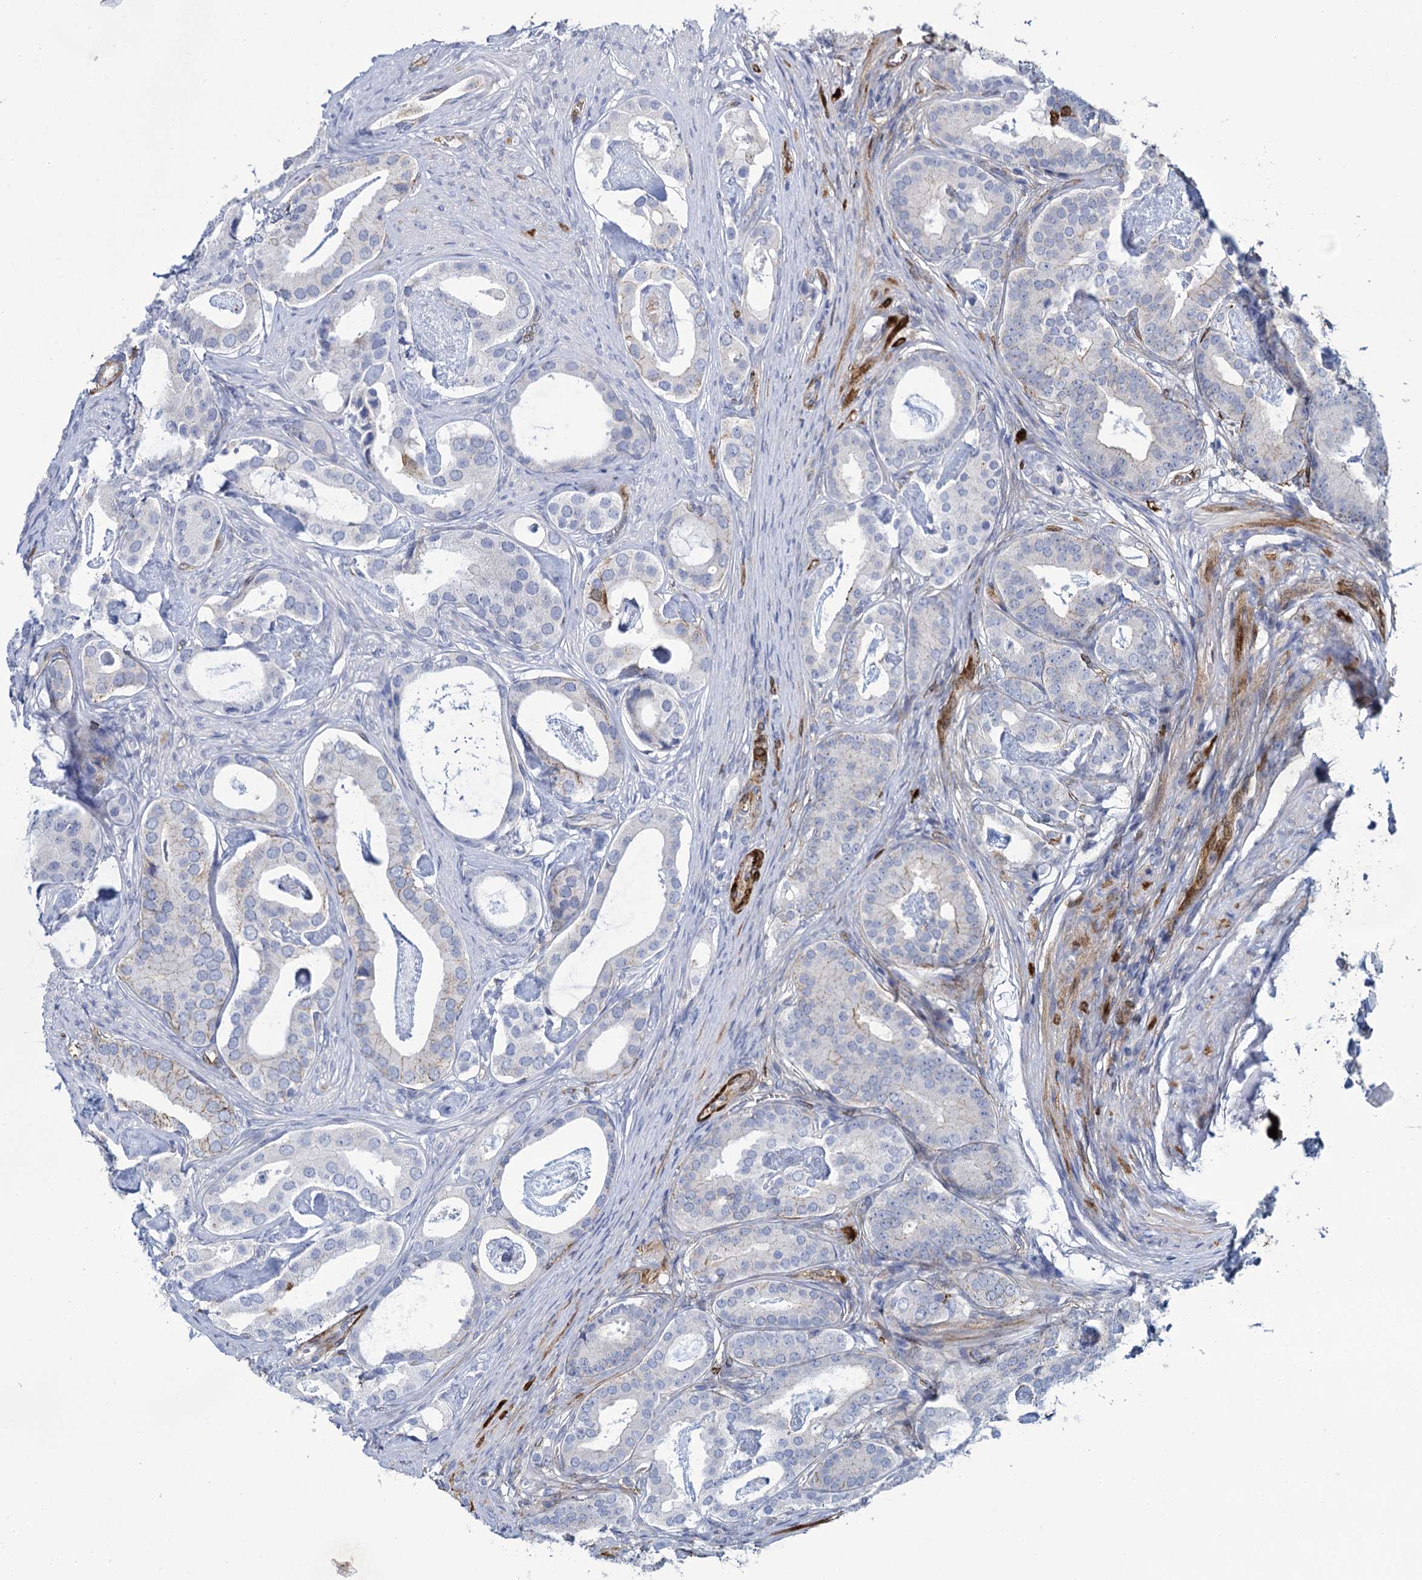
{"staining": {"intensity": "negative", "quantity": "none", "location": "none"}, "tissue": "prostate cancer", "cell_type": "Tumor cells", "image_type": "cancer", "snomed": [{"axis": "morphology", "description": "Adenocarcinoma, Low grade"}, {"axis": "topography", "description": "Prostate"}], "caption": "IHC image of neoplastic tissue: human prostate adenocarcinoma (low-grade) stained with DAB (3,3'-diaminobenzidine) reveals no significant protein staining in tumor cells.", "gene": "SNCG", "patient": {"sex": "male", "age": 71}}